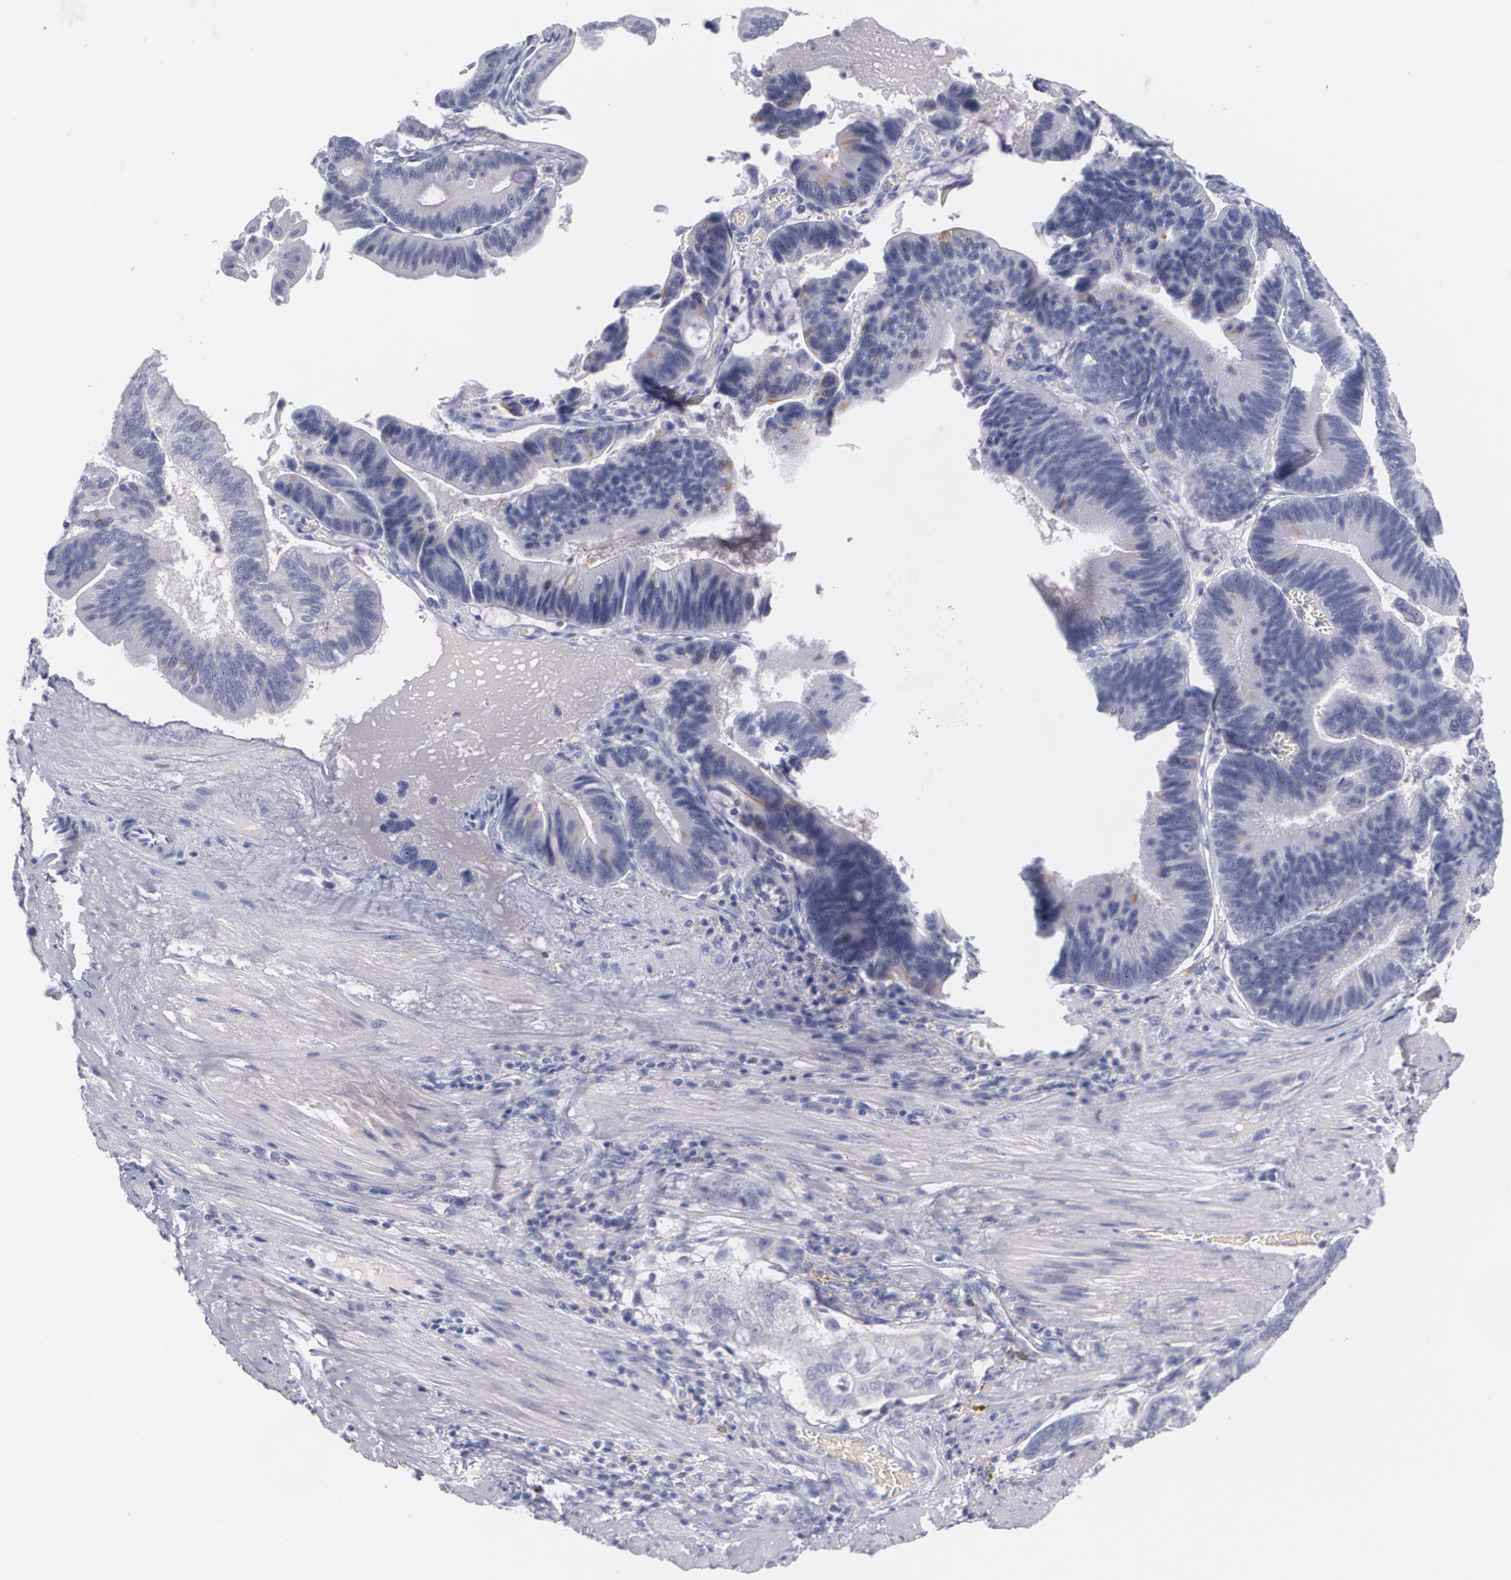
{"staining": {"intensity": "weak", "quantity": "<25%", "location": "cytoplasmic/membranous"}, "tissue": "pancreatic cancer", "cell_type": "Tumor cells", "image_type": "cancer", "snomed": [{"axis": "morphology", "description": "Adenocarcinoma, NOS"}, {"axis": "topography", "description": "Pancreas"}], "caption": "DAB immunohistochemical staining of adenocarcinoma (pancreatic) exhibits no significant expression in tumor cells.", "gene": "HMMR", "patient": {"sex": "male", "age": 82}}